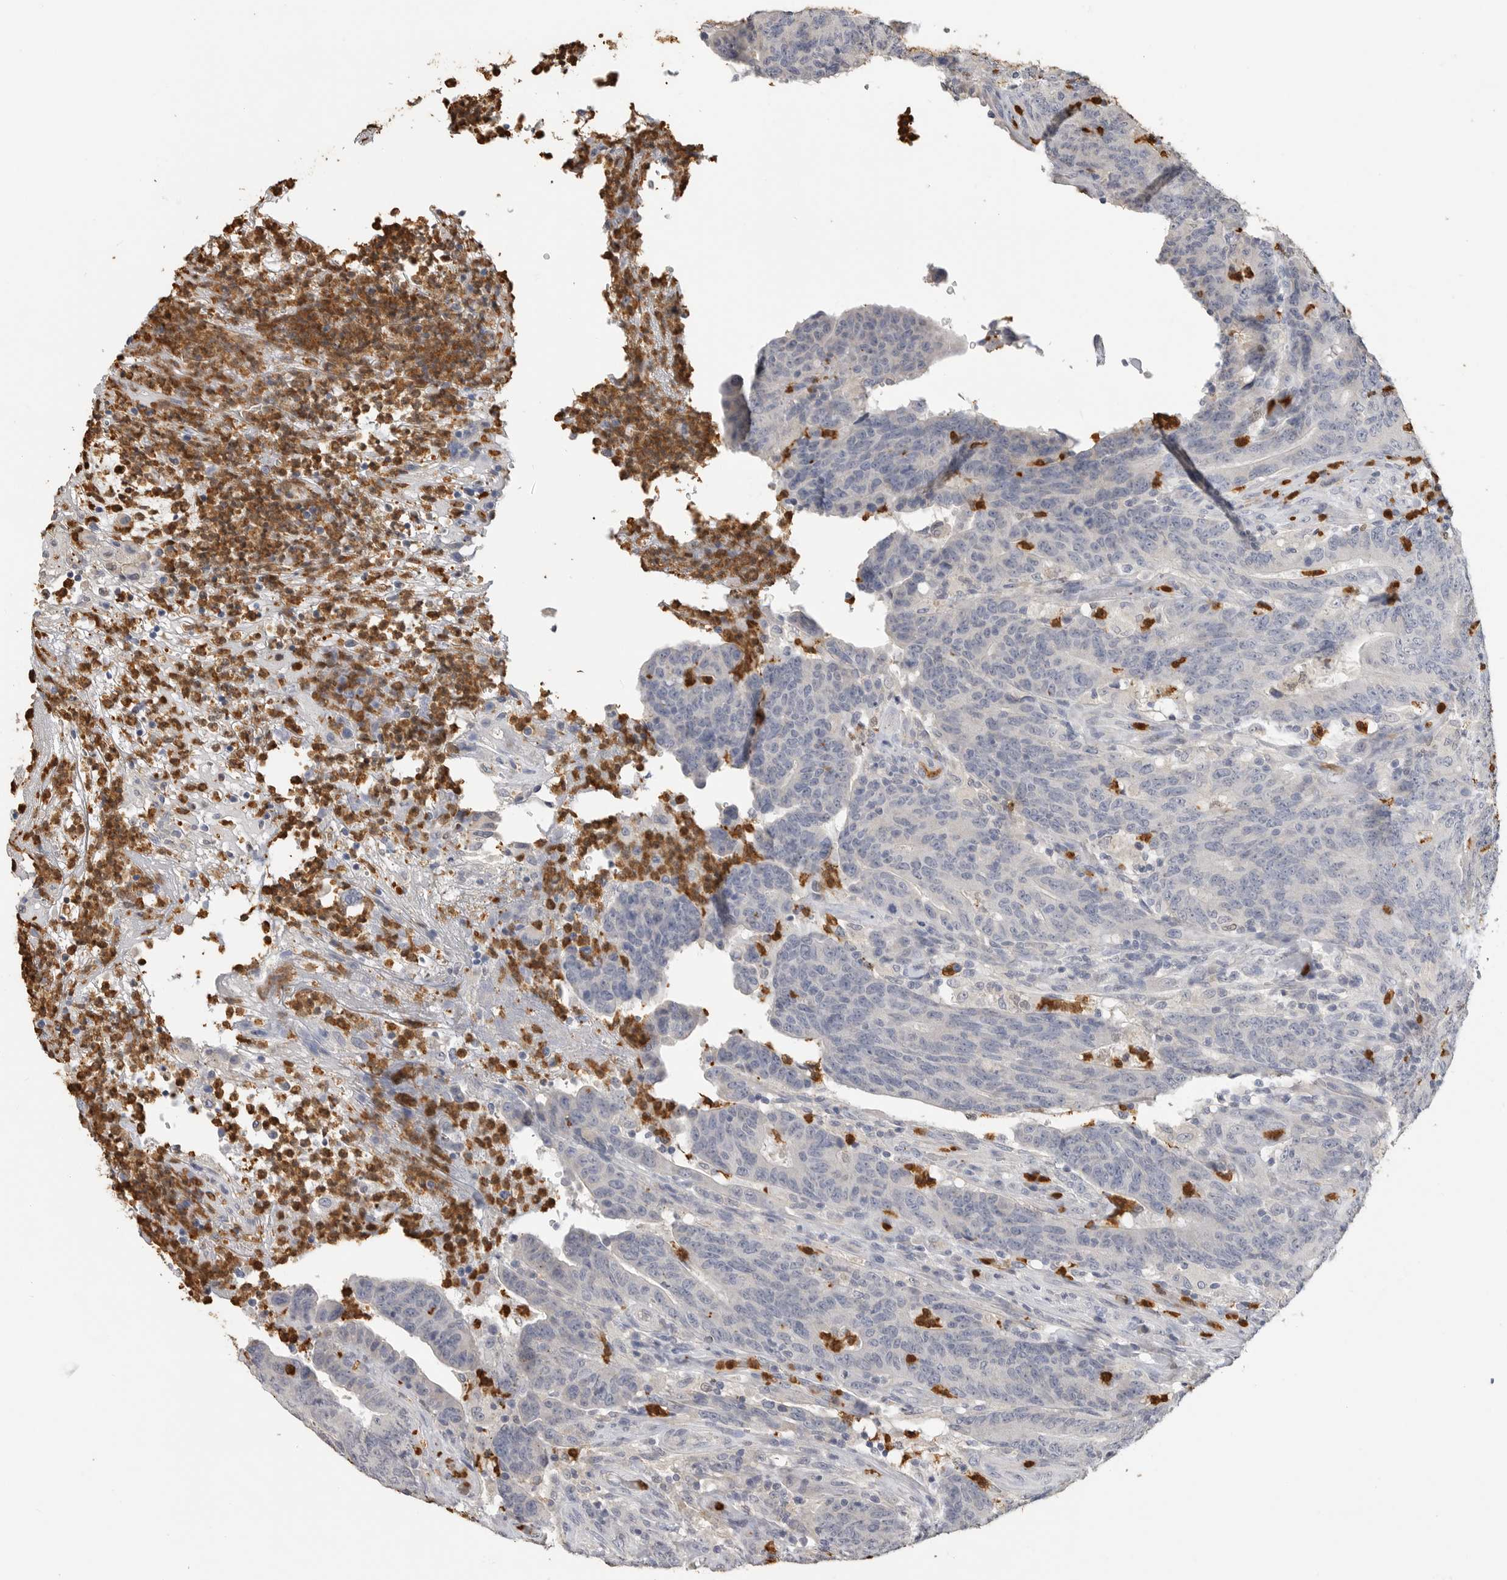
{"staining": {"intensity": "negative", "quantity": "none", "location": "none"}, "tissue": "colorectal cancer", "cell_type": "Tumor cells", "image_type": "cancer", "snomed": [{"axis": "morphology", "description": "Normal tissue, NOS"}, {"axis": "morphology", "description": "Adenocarcinoma, NOS"}, {"axis": "topography", "description": "Colon"}], "caption": "Immunohistochemistry (IHC) histopathology image of neoplastic tissue: human colorectal cancer (adenocarcinoma) stained with DAB displays no significant protein expression in tumor cells.", "gene": "LTBR", "patient": {"sex": "female", "age": 75}}